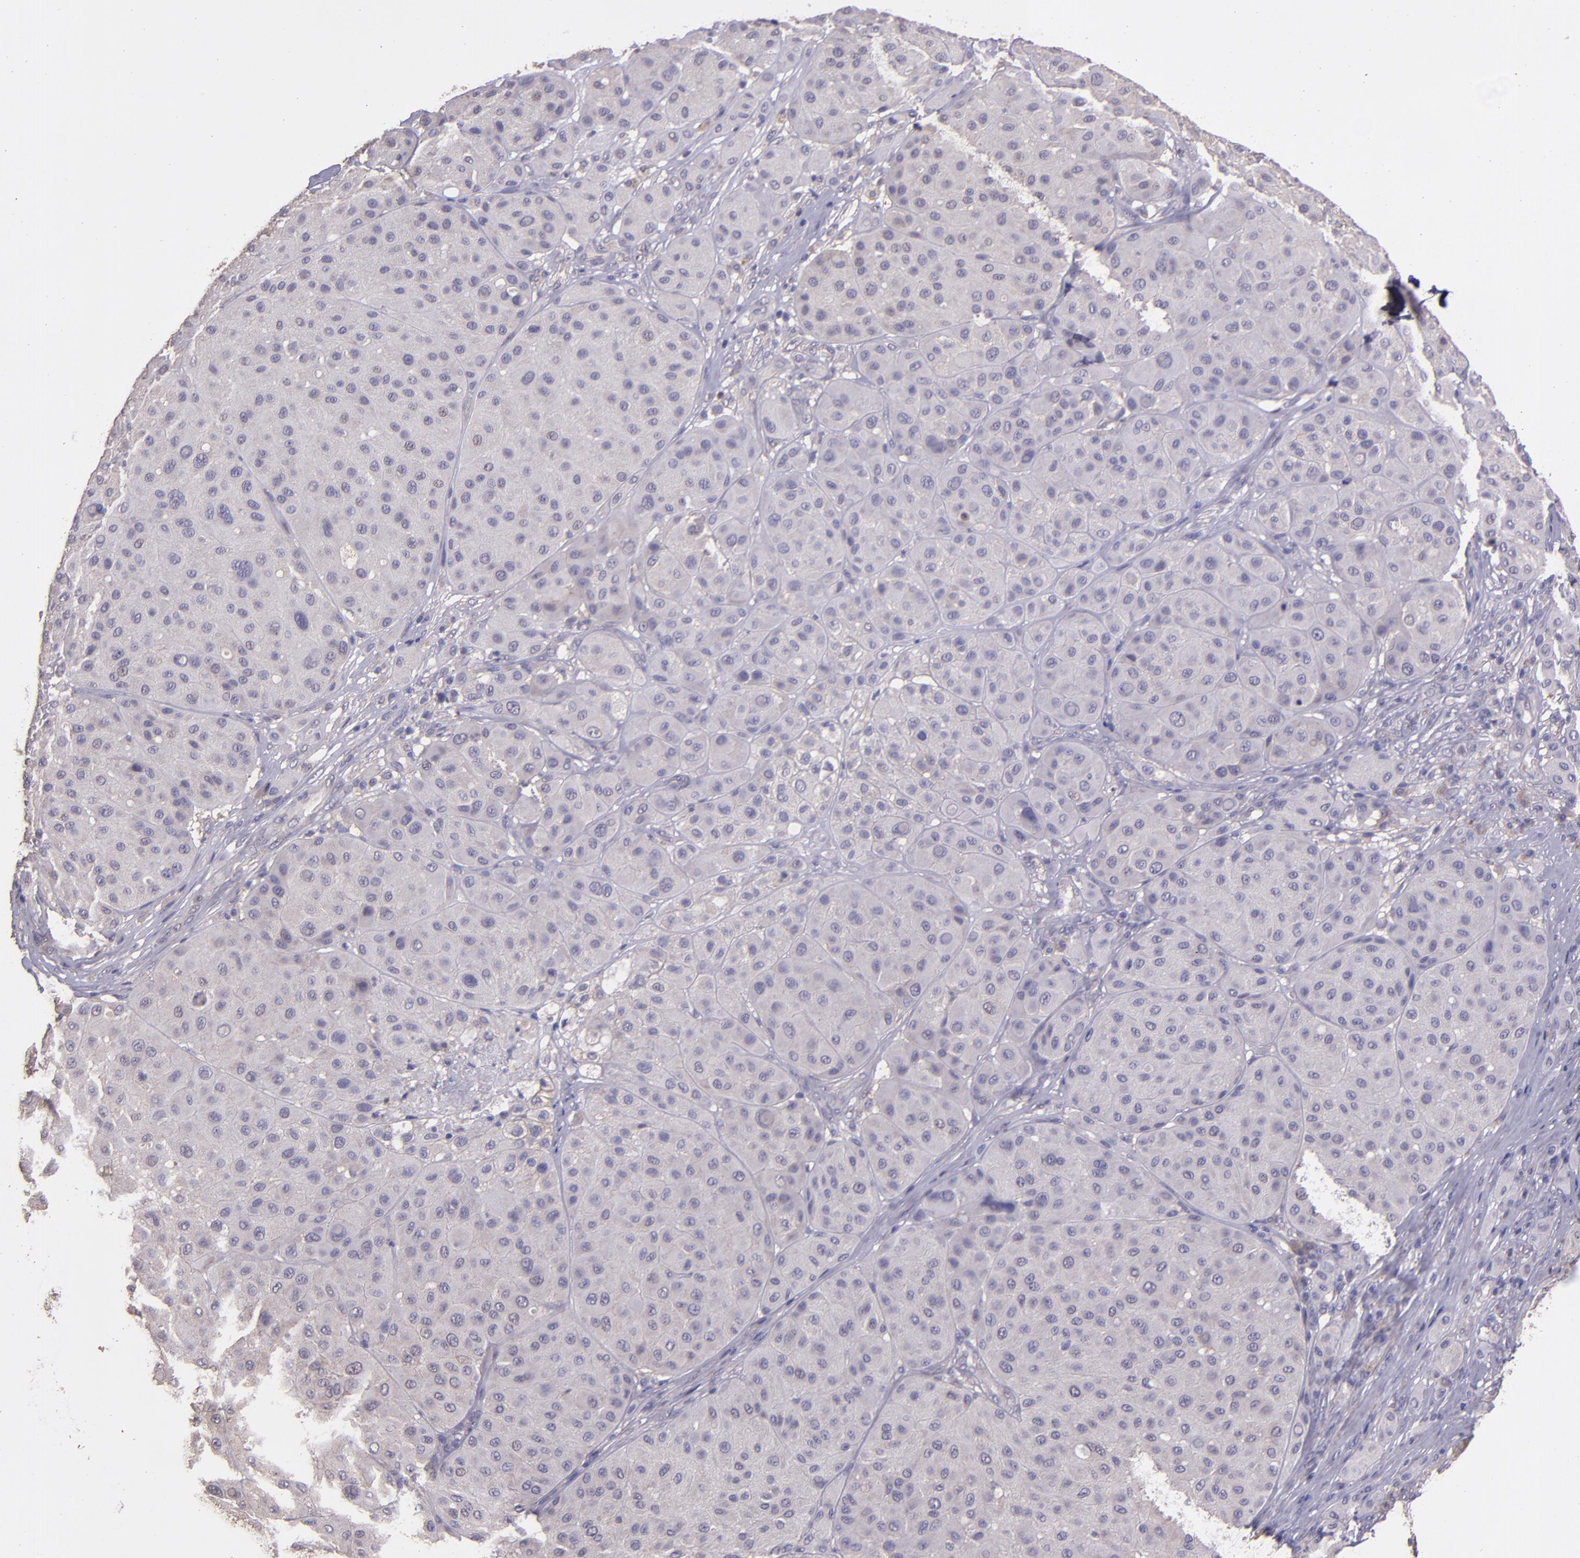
{"staining": {"intensity": "negative", "quantity": "none", "location": "none"}, "tissue": "melanoma", "cell_type": "Tumor cells", "image_type": "cancer", "snomed": [{"axis": "morphology", "description": "Normal tissue, NOS"}, {"axis": "morphology", "description": "Malignant melanoma, Metastatic site"}, {"axis": "topography", "description": "Skin"}], "caption": "IHC micrograph of neoplastic tissue: malignant melanoma (metastatic site) stained with DAB (3,3'-diaminobenzidine) reveals no significant protein expression in tumor cells. Nuclei are stained in blue.", "gene": "PAPPA", "patient": {"sex": "male", "age": 41}}